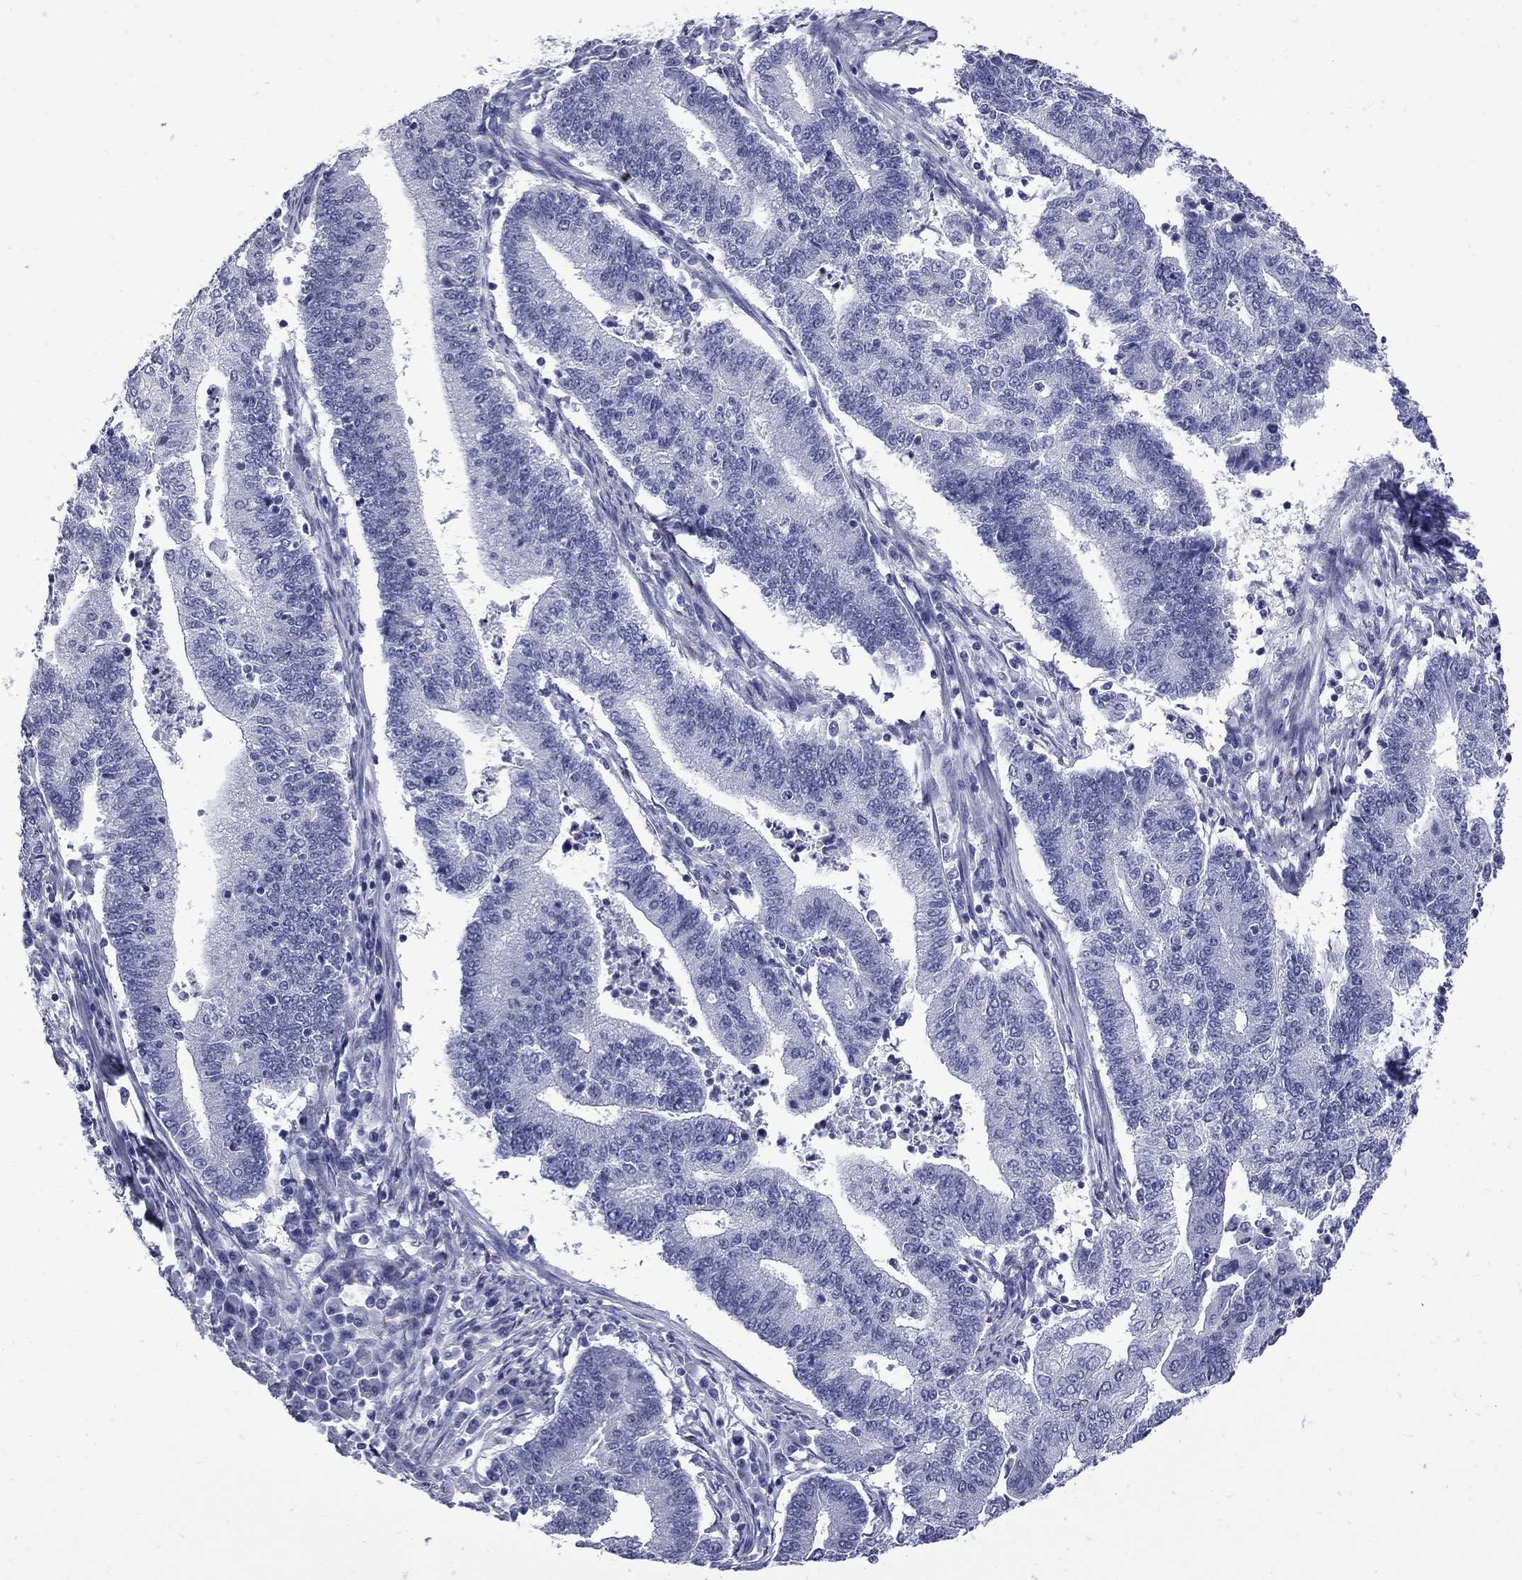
{"staining": {"intensity": "negative", "quantity": "none", "location": "none"}, "tissue": "endometrial cancer", "cell_type": "Tumor cells", "image_type": "cancer", "snomed": [{"axis": "morphology", "description": "Adenocarcinoma, NOS"}, {"axis": "topography", "description": "Uterus"}, {"axis": "topography", "description": "Endometrium"}], "caption": "High power microscopy histopathology image of an immunohistochemistry (IHC) histopathology image of endometrial cancer, revealing no significant expression in tumor cells.", "gene": "MGARP", "patient": {"sex": "female", "age": 54}}